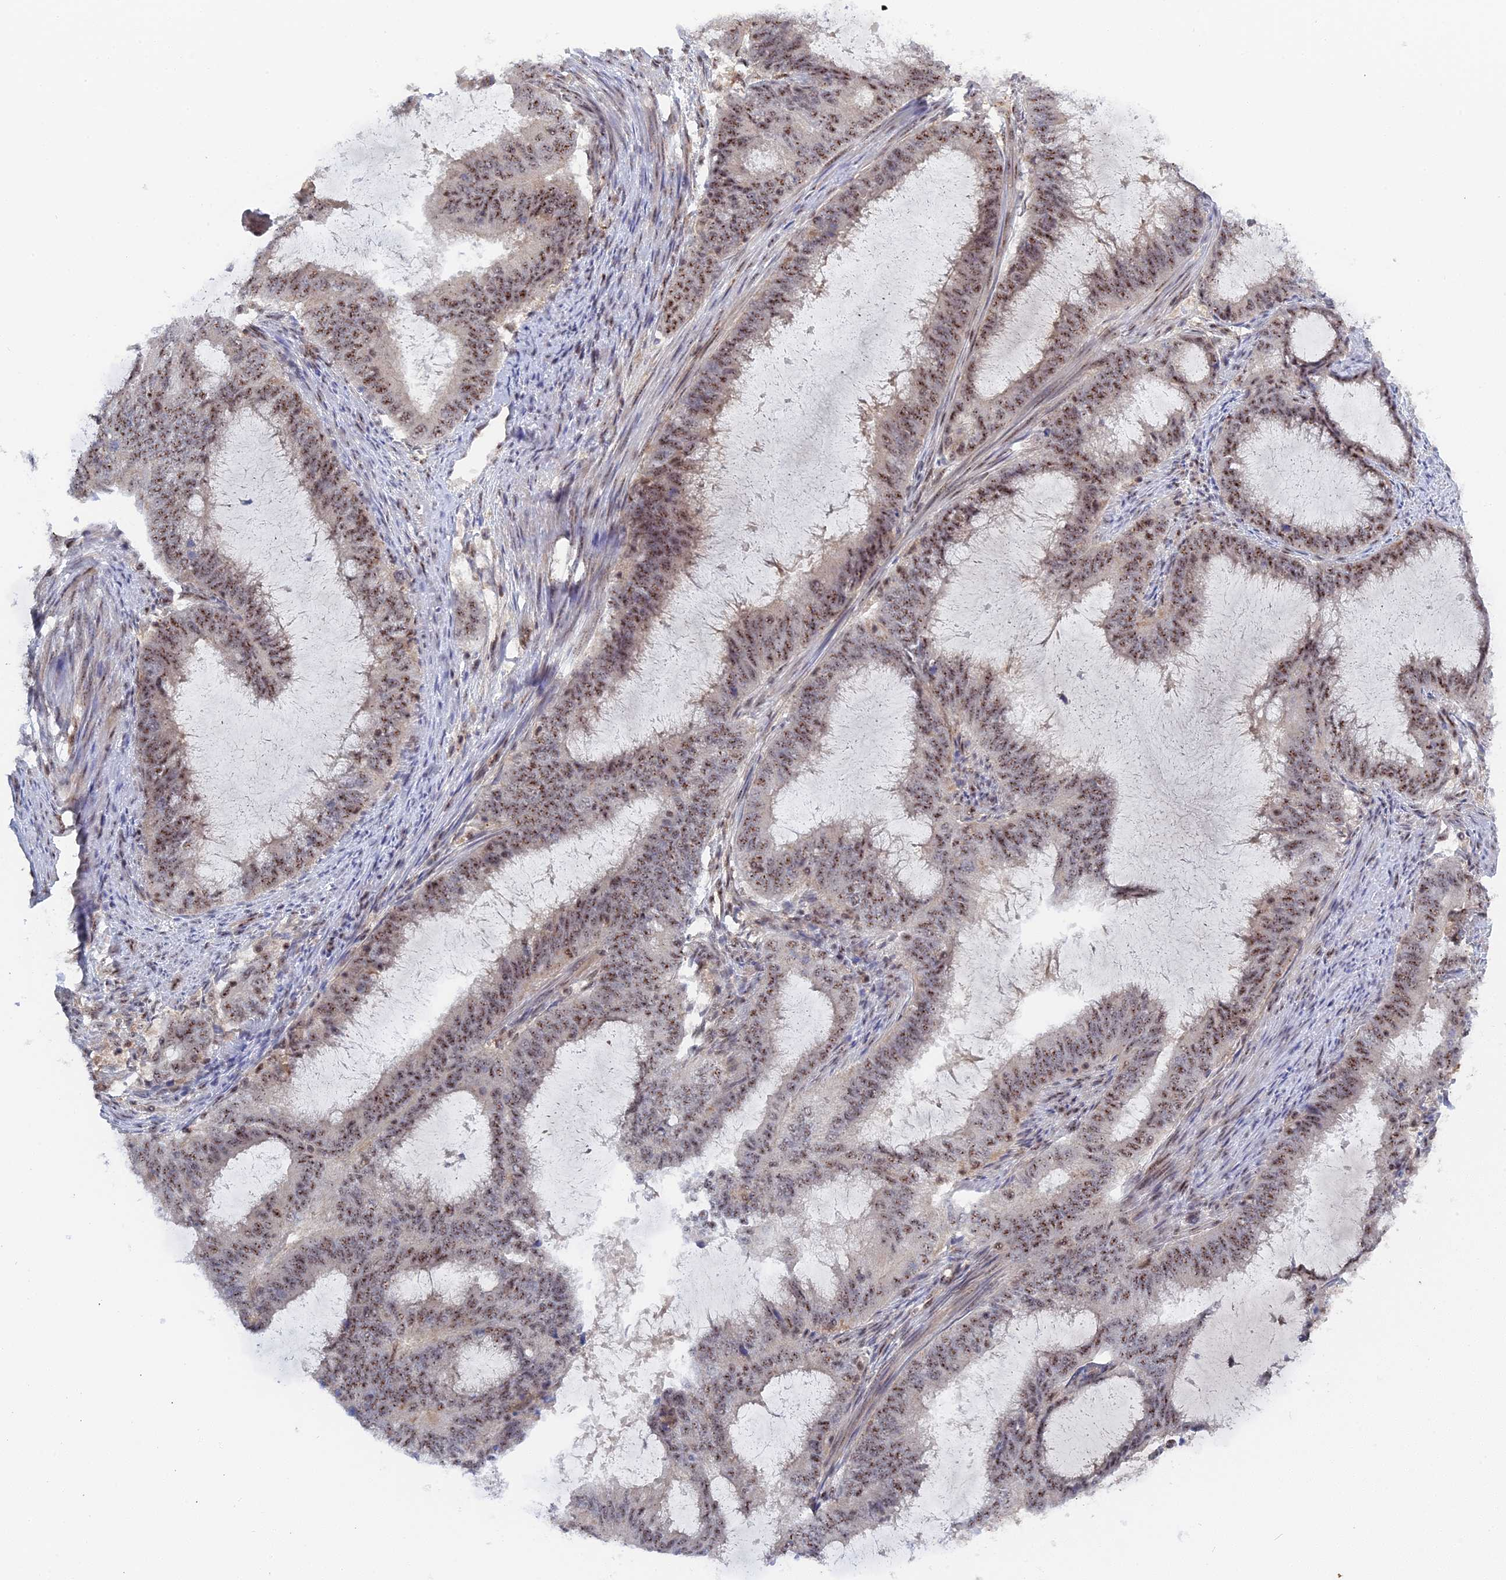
{"staining": {"intensity": "moderate", "quantity": ">75%", "location": "nuclear"}, "tissue": "endometrial cancer", "cell_type": "Tumor cells", "image_type": "cancer", "snomed": [{"axis": "morphology", "description": "Adenocarcinoma, NOS"}, {"axis": "topography", "description": "Endometrium"}], "caption": "Protein staining of endometrial cancer tissue displays moderate nuclear positivity in approximately >75% of tumor cells. The staining was performed using DAB (3,3'-diaminobenzidine) to visualize the protein expression in brown, while the nuclei were stained in blue with hematoxylin (Magnification: 20x).", "gene": "TAB1", "patient": {"sex": "female", "age": 51}}